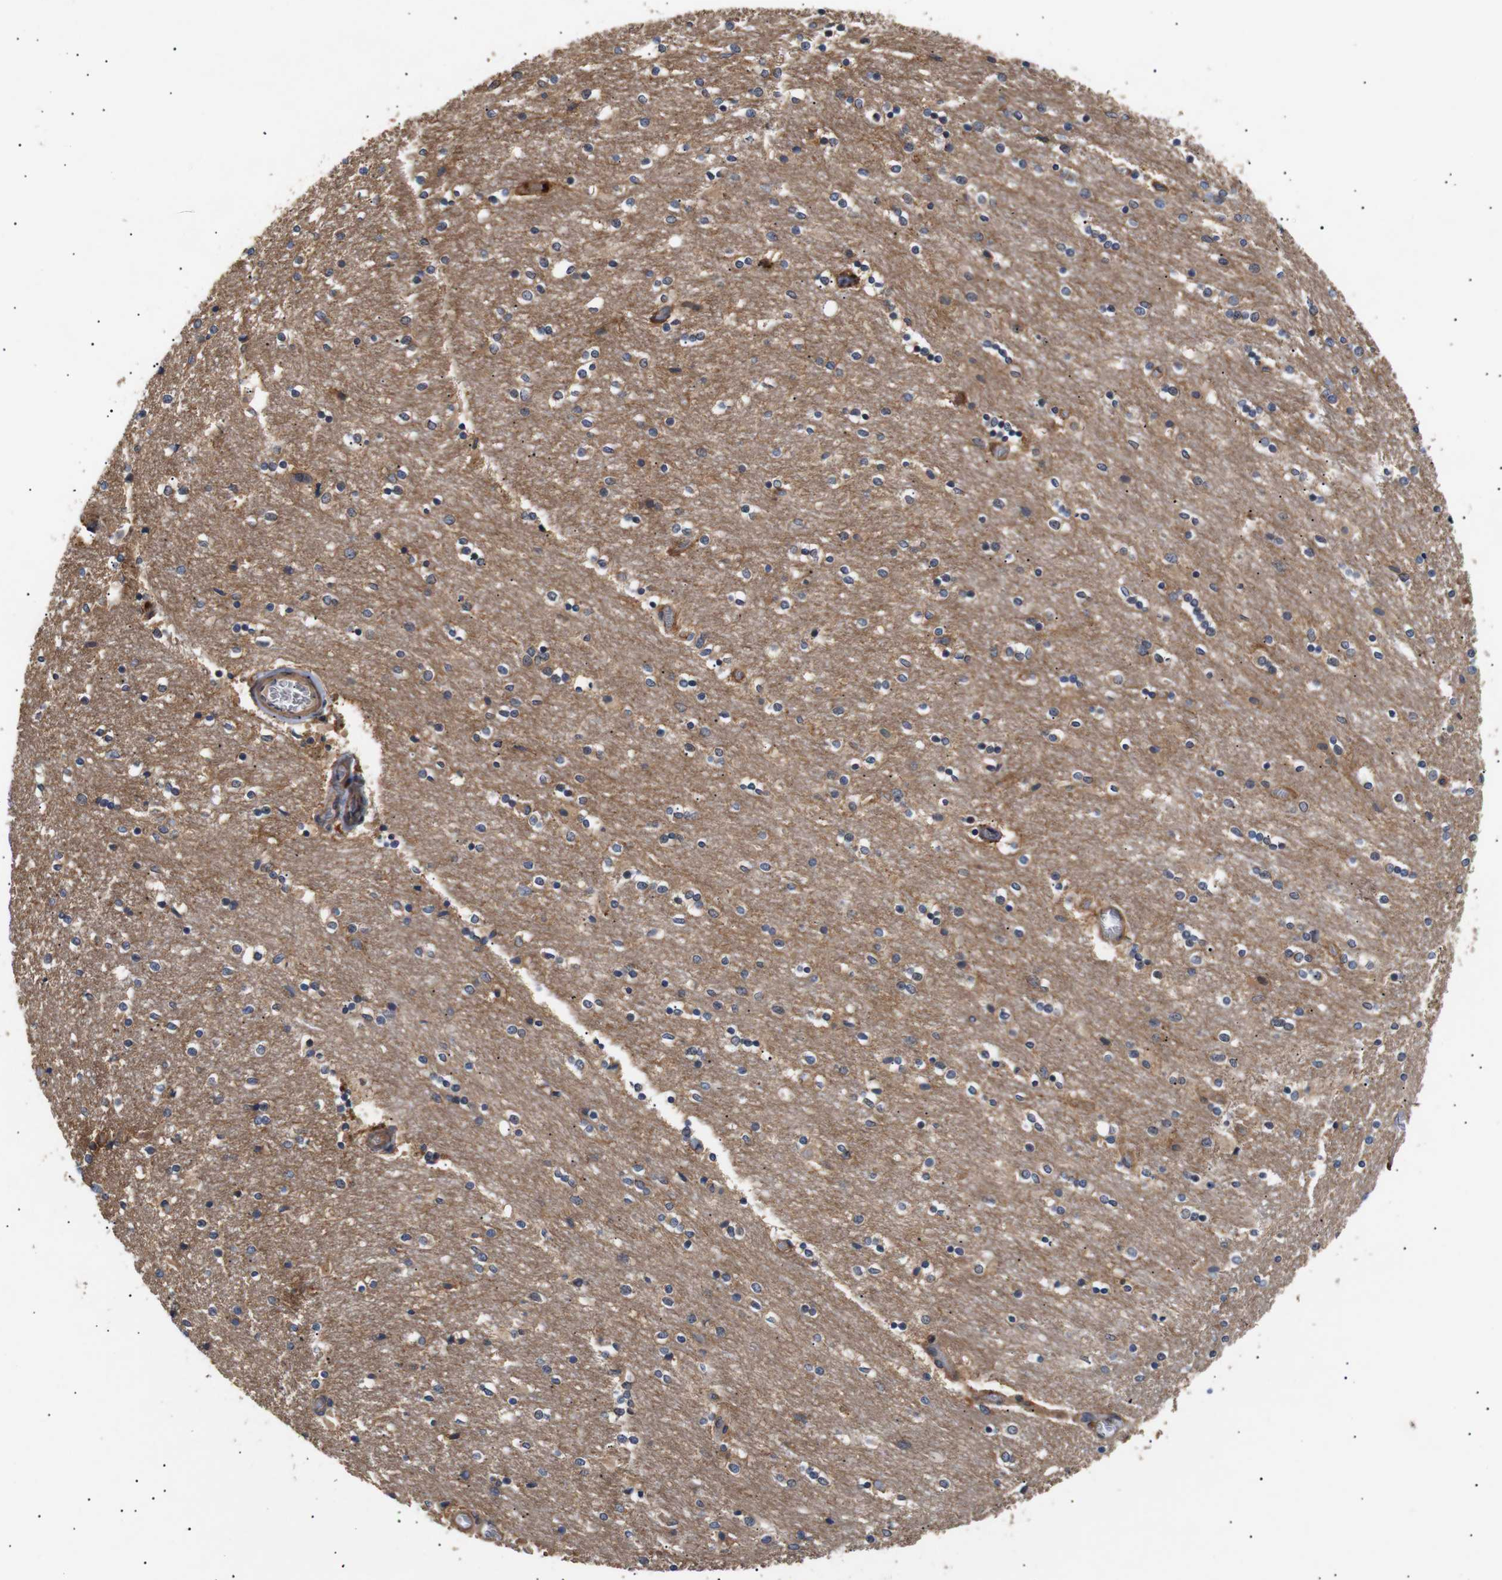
{"staining": {"intensity": "moderate", "quantity": "<25%", "location": "cytoplasmic/membranous"}, "tissue": "caudate", "cell_type": "Glial cells", "image_type": "normal", "snomed": [{"axis": "morphology", "description": "Normal tissue, NOS"}, {"axis": "topography", "description": "Lateral ventricle wall"}], "caption": "Human caudate stained for a protein (brown) demonstrates moderate cytoplasmic/membranous positive positivity in about <25% of glial cells.", "gene": "DDR1", "patient": {"sex": "female", "age": 54}}